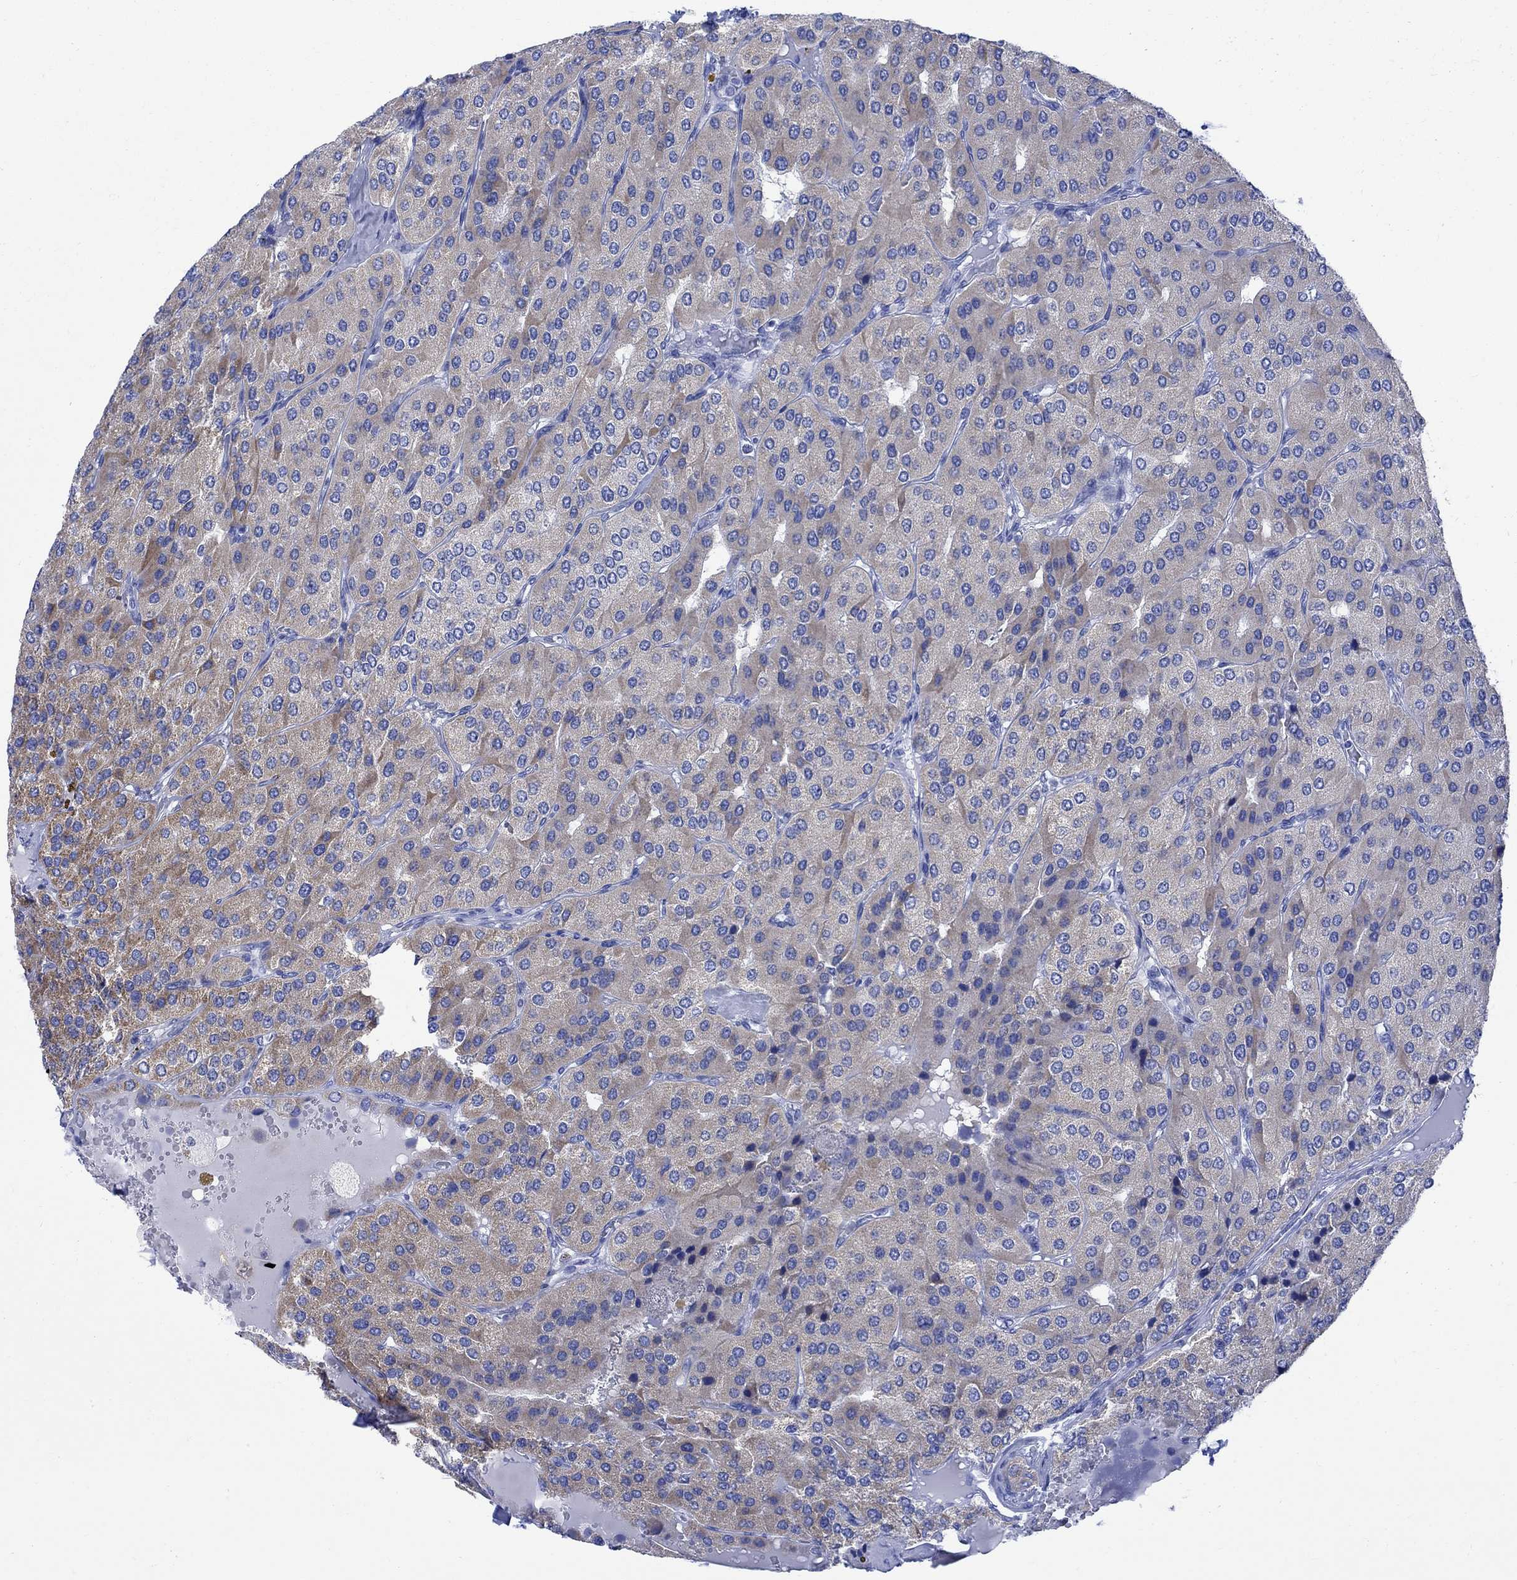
{"staining": {"intensity": "moderate", "quantity": "<25%", "location": "cytoplasmic/membranous"}, "tissue": "parathyroid gland", "cell_type": "Glandular cells", "image_type": "normal", "snomed": [{"axis": "morphology", "description": "Normal tissue, NOS"}, {"axis": "morphology", "description": "Adenoma, NOS"}, {"axis": "topography", "description": "Parathyroid gland"}], "caption": "A histopathology image of parathyroid gland stained for a protein exhibits moderate cytoplasmic/membranous brown staining in glandular cells. The staining is performed using DAB (3,3'-diaminobenzidine) brown chromogen to label protein expression. The nuclei are counter-stained blue using hematoxylin.", "gene": "CPLX1", "patient": {"sex": "female", "age": 86}}